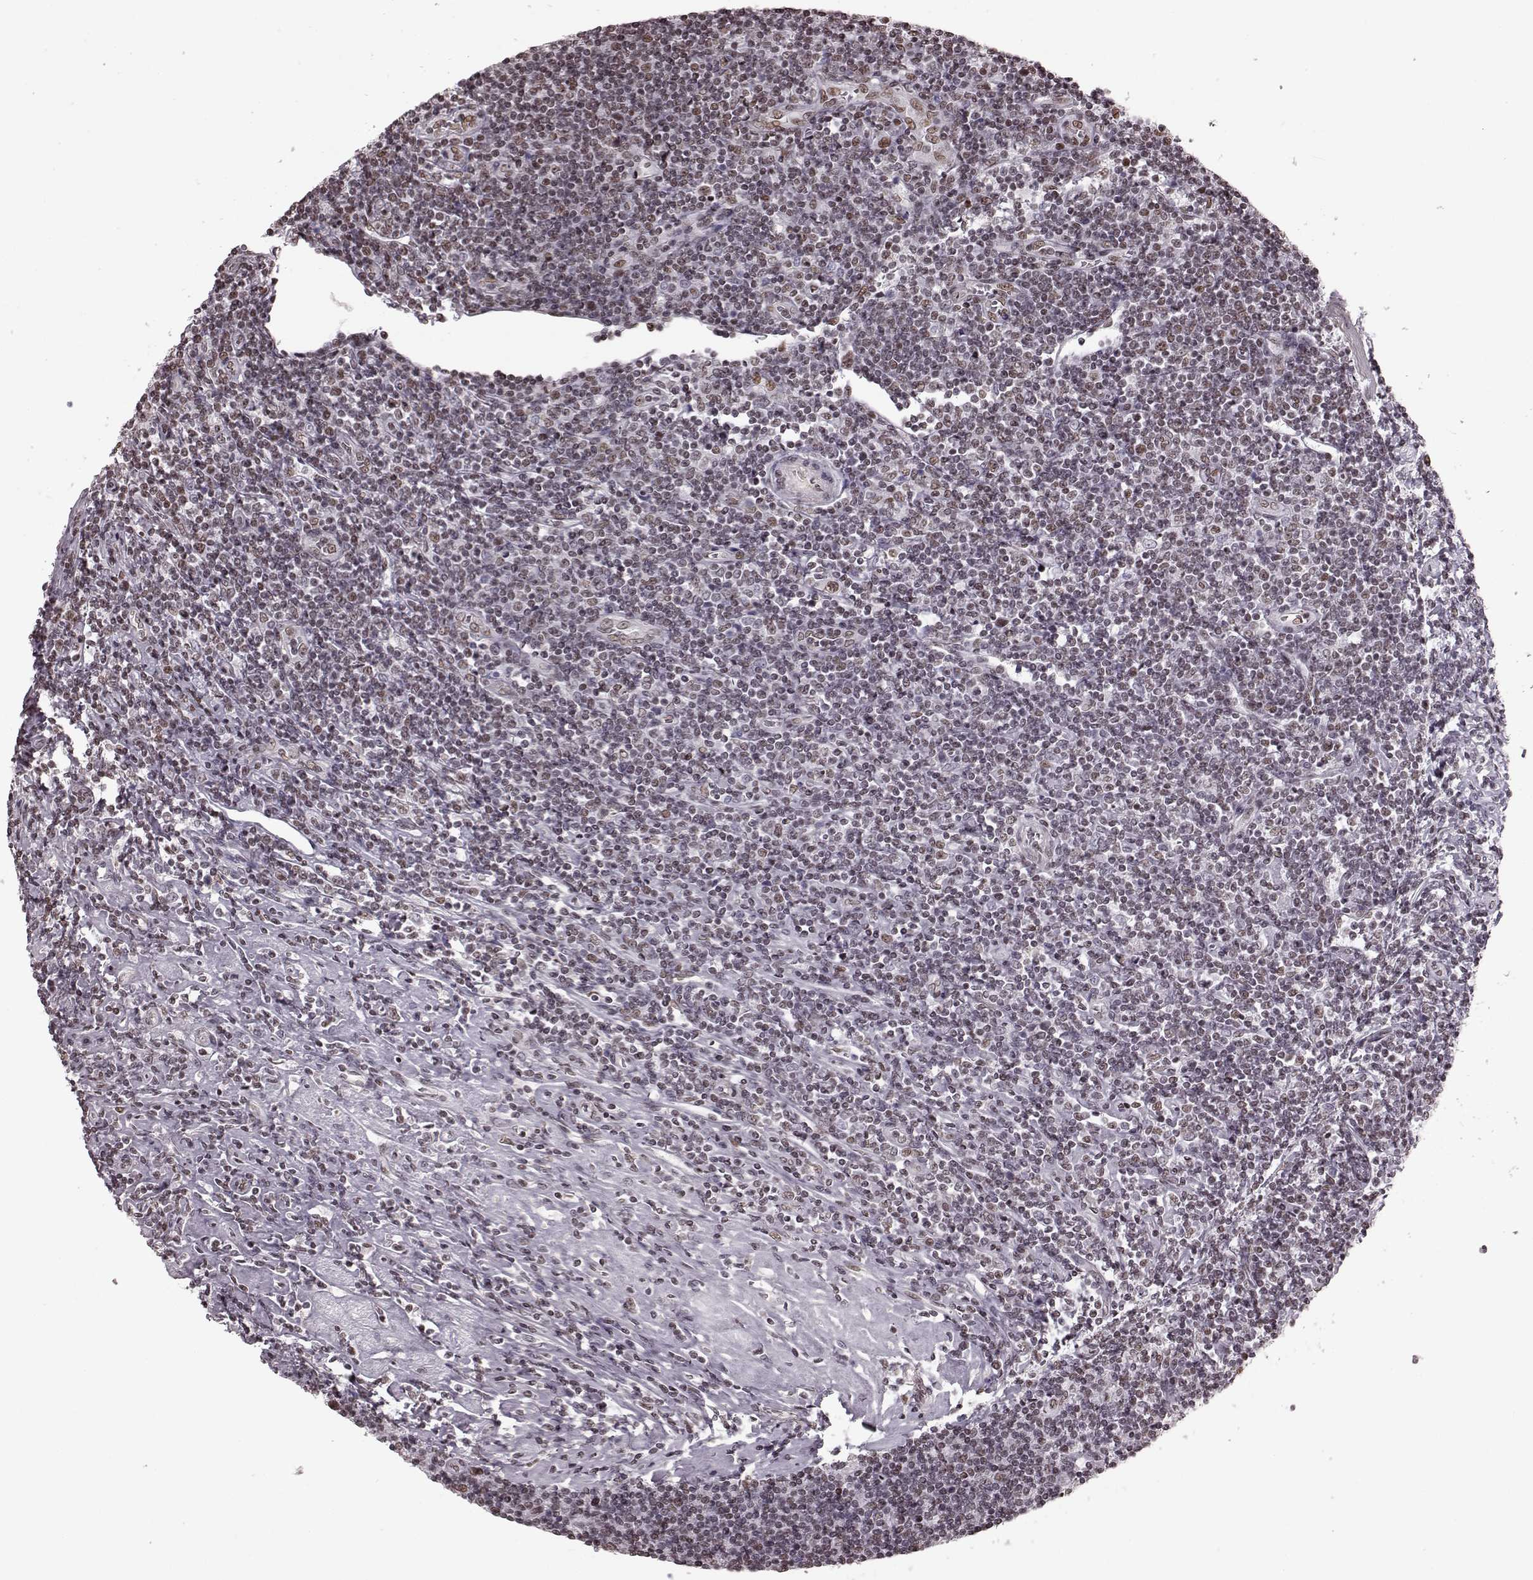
{"staining": {"intensity": "weak", "quantity": ">75%", "location": "nuclear"}, "tissue": "lymphoma", "cell_type": "Tumor cells", "image_type": "cancer", "snomed": [{"axis": "morphology", "description": "Hodgkin's disease, NOS"}, {"axis": "topography", "description": "Lymph node"}], "caption": "Brown immunohistochemical staining in human lymphoma shows weak nuclear staining in approximately >75% of tumor cells.", "gene": "NR2C1", "patient": {"sex": "male", "age": 40}}